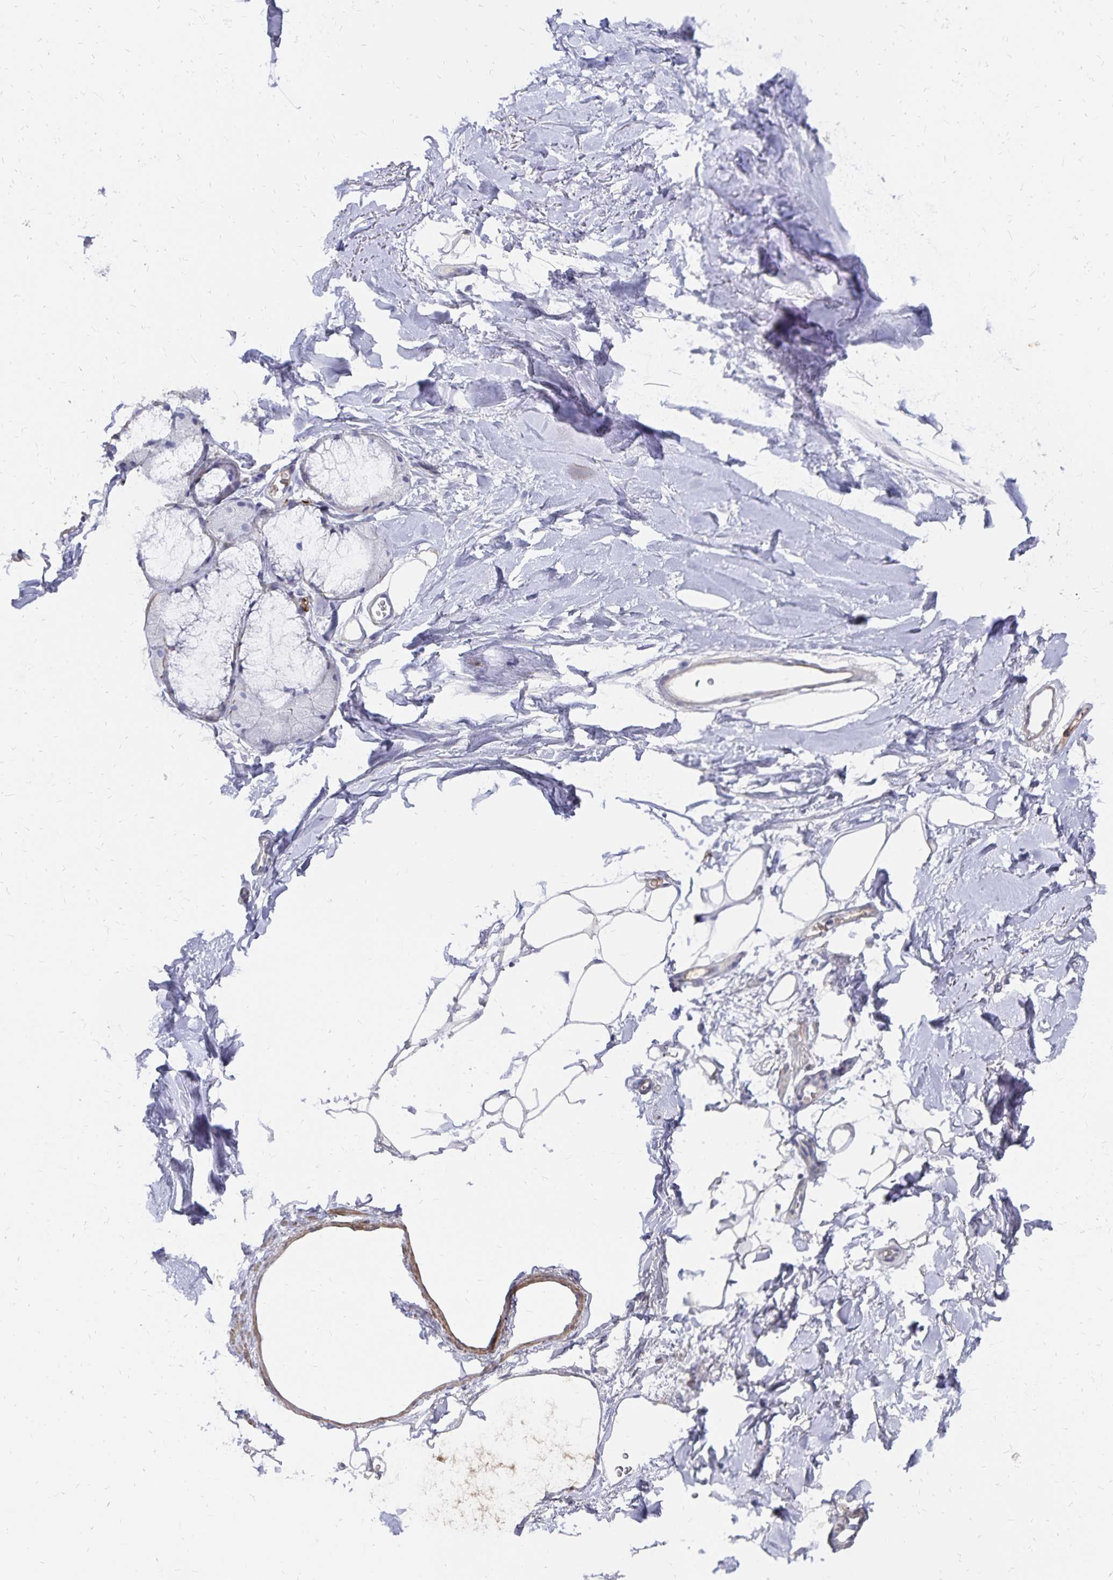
{"staining": {"intensity": "weak", "quantity": "<25%", "location": "cytoplasmic/membranous"}, "tissue": "adipose tissue", "cell_type": "Adipocytes", "image_type": "normal", "snomed": [{"axis": "morphology", "description": "Normal tissue, NOS"}, {"axis": "topography", "description": "Cartilage tissue"}, {"axis": "topography", "description": "Bronchus"}], "caption": "This is an immunohistochemistry photomicrograph of unremarkable human adipose tissue. There is no expression in adipocytes.", "gene": "KISS1", "patient": {"sex": "female", "age": 79}}